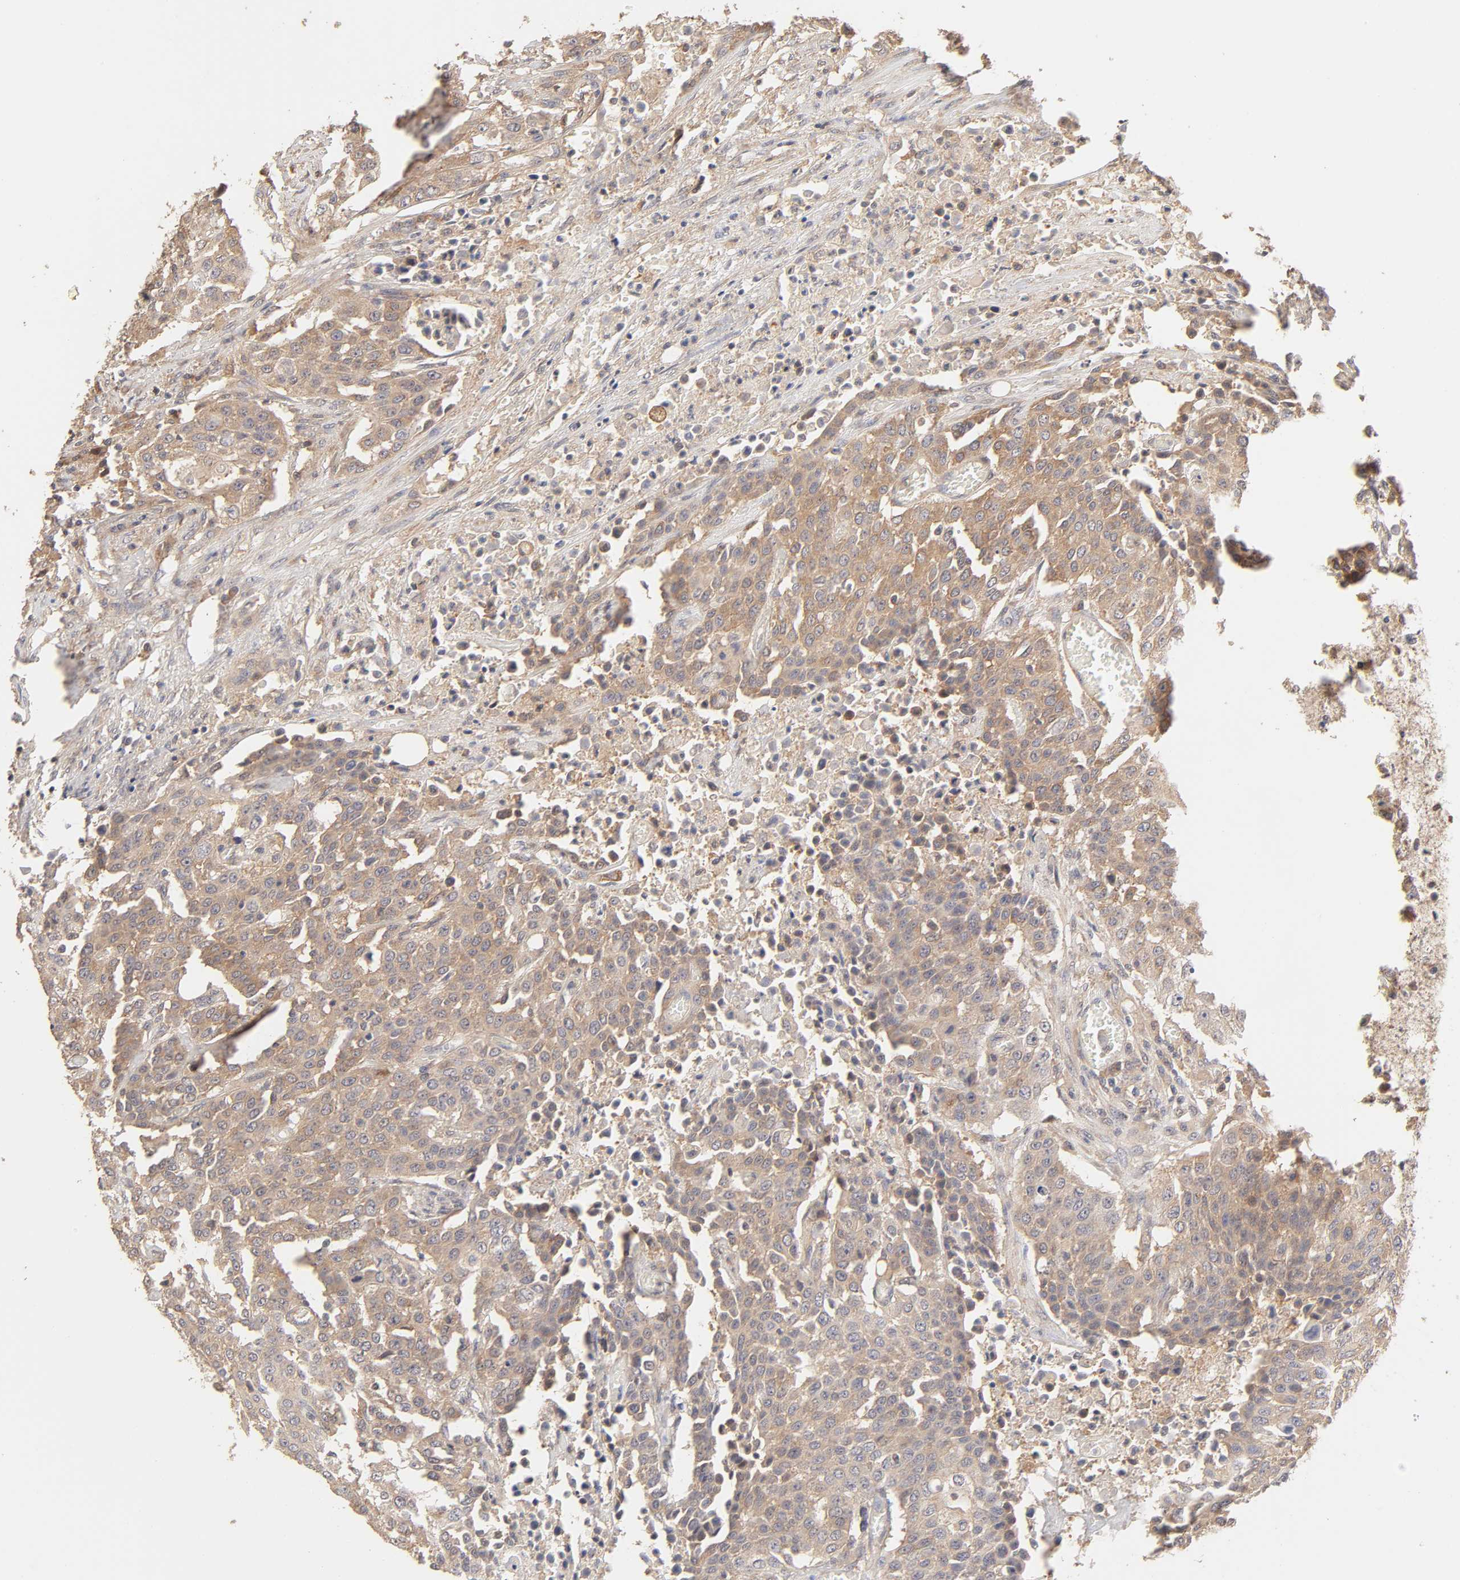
{"staining": {"intensity": "moderate", "quantity": ">75%", "location": "cytoplasmic/membranous"}, "tissue": "urothelial cancer", "cell_type": "Tumor cells", "image_type": "cancer", "snomed": [{"axis": "morphology", "description": "Urothelial carcinoma, High grade"}, {"axis": "topography", "description": "Urinary bladder"}], "caption": "High-magnification brightfield microscopy of urothelial cancer stained with DAB (brown) and counterstained with hematoxylin (blue). tumor cells exhibit moderate cytoplasmic/membranous positivity is appreciated in approximately>75% of cells. The staining was performed using DAB to visualize the protein expression in brown, while the nuclei were stained in blue with hematoxylin (Magnification: 20x).", "gene": "AP1G2", "patient": {"sex": "male", "age": 74}}